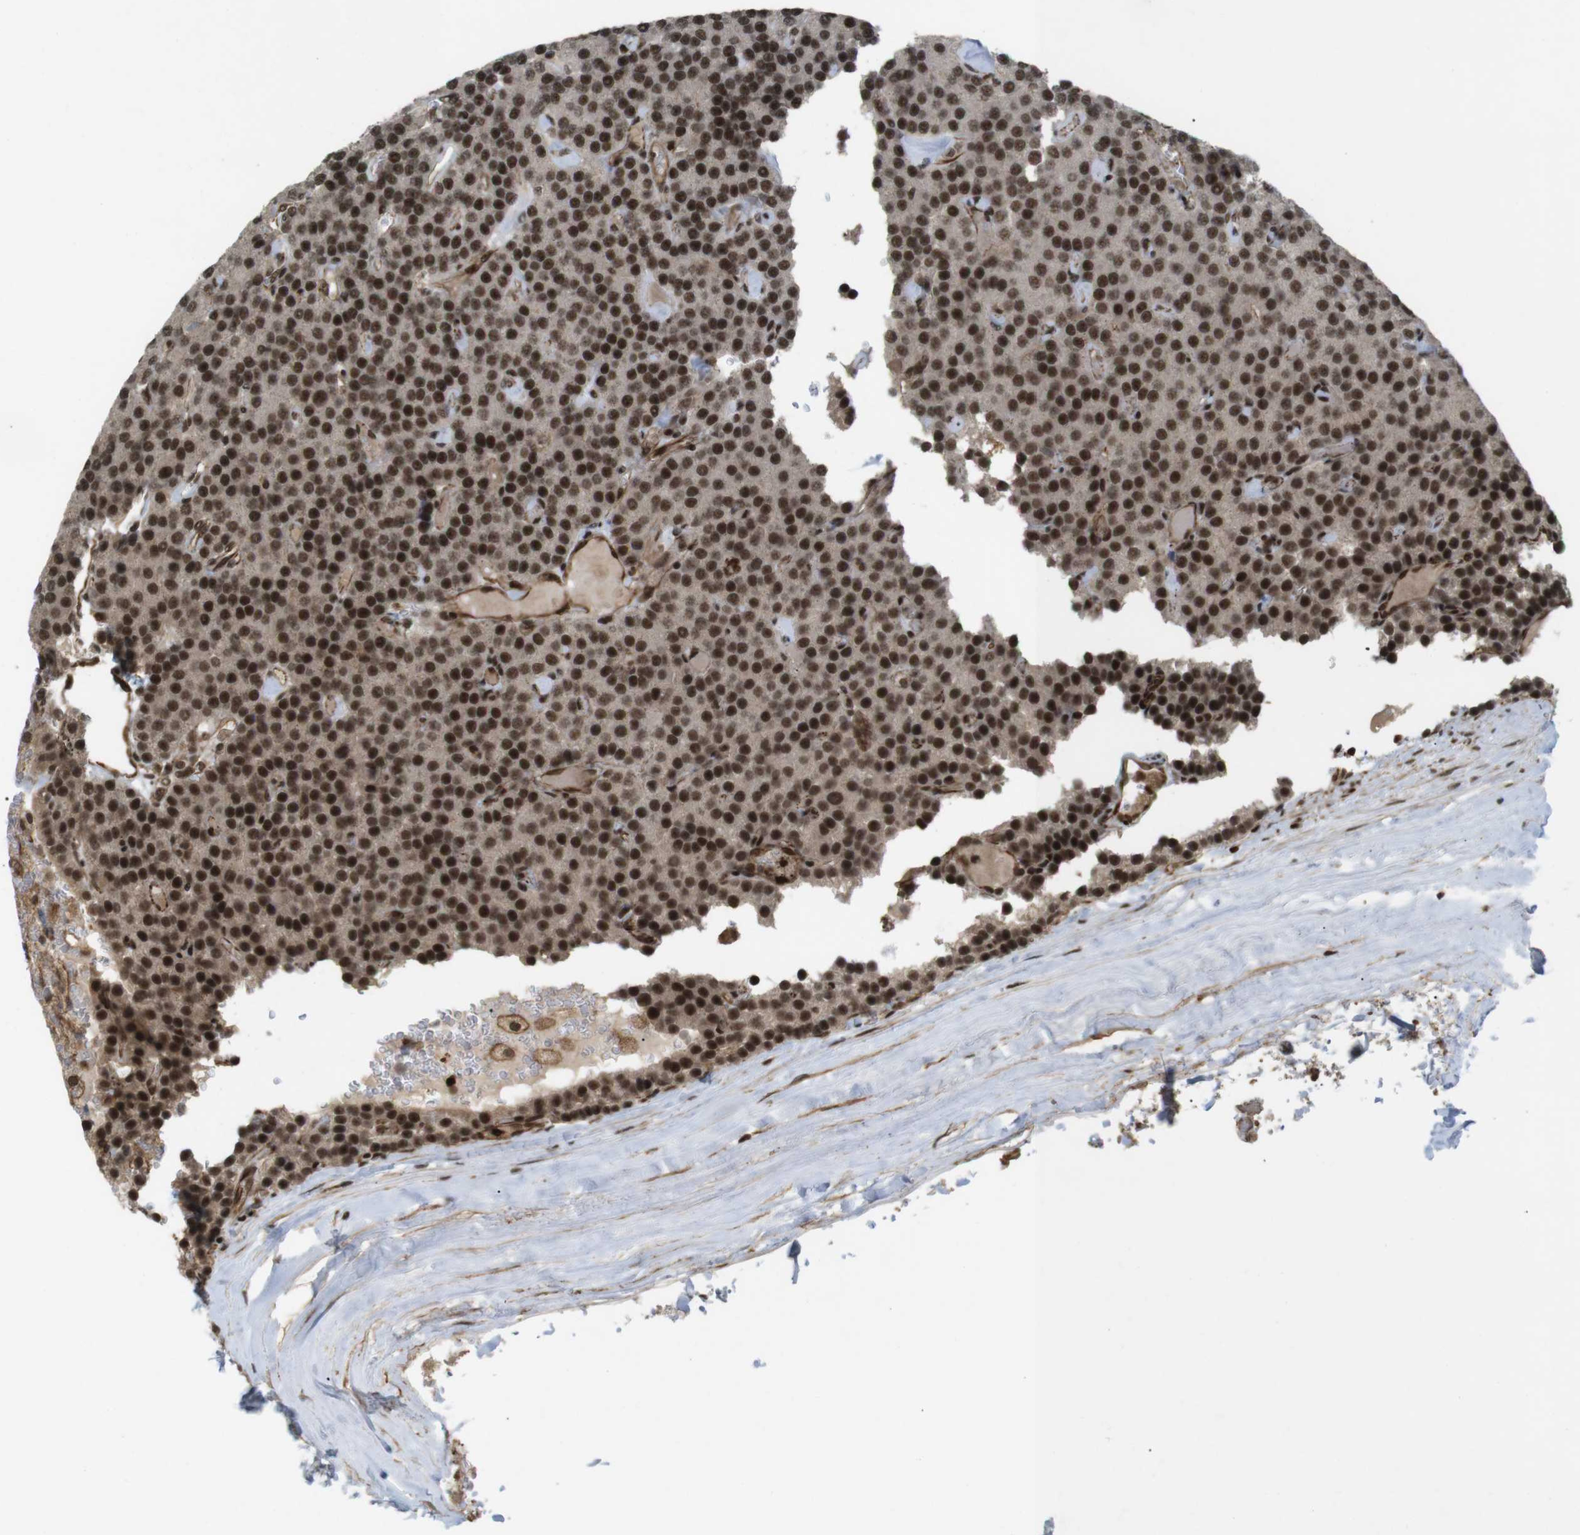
{"staining": {"intensity": "strong", "quantity": ">75%", "location": "cytoplasmic/membranous,nuclear"}, "tissue": "parathyroid gland", "cell_type": "Glandular cells", "image_type": "normal", "snomed": [{"axis": "morphology", "description": "Normal tissue, NOS"}, {"axis": "morphology", "description": "Adenoma, NOS"}, {"axis": "topography", "description": "Parathyroid gland"}], "caption": "Immunohistochemical staining of normal human parathyroid gland displays >75% levels of strong cytoplasmic/membranous,nuclear protein staining in approximately >75% of glandular cells. (DAB (3,3'-diaminobenzidine) IHC with brightfield microscopy, high magnification).", "gene": "SP2", "patient": {"sex": "female", "age": 86}}